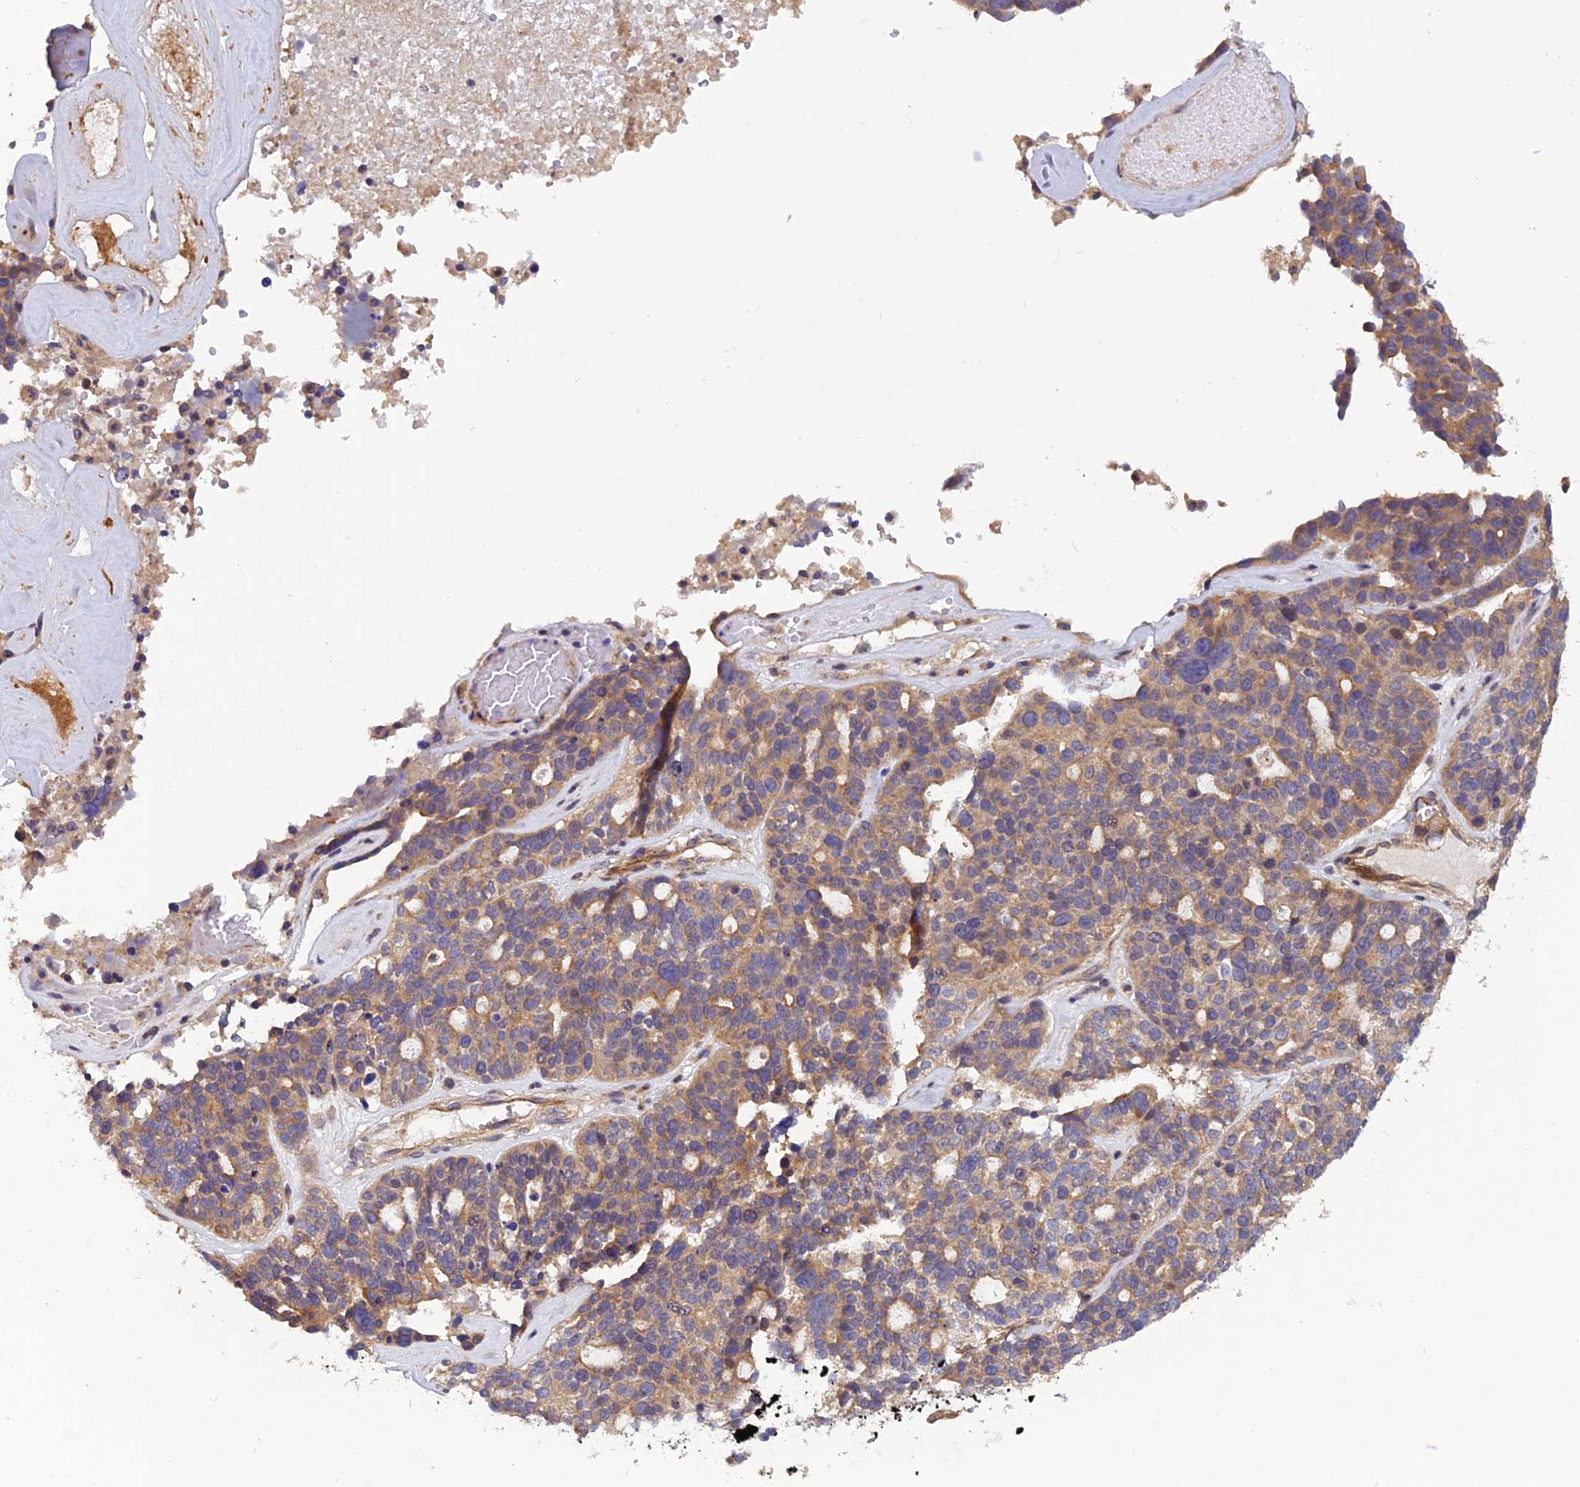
{"staining": {"intensity": "moderate", "quantity": ">75%", "location": "cytoplasmic/membranous"}, "tissue": "ovarian cancer", "cell_type": "Tumor cells", "image_type": "cancer", "snomed": [{"axis": "morphology", "description": "Cystadenocarcinoma, serous, NOS"}, {"axis": "topography", "description": "Ovary"}], "caption": "This is an image of immunohistochemistry staining of ovarian cancer (serous cystadenocarcinoma), which shows moderate expression in the cytoplasmic/membranous of tumor cells.", "gene": "ADAMTS15", "patient": {"sex": "female", "age": 59}}